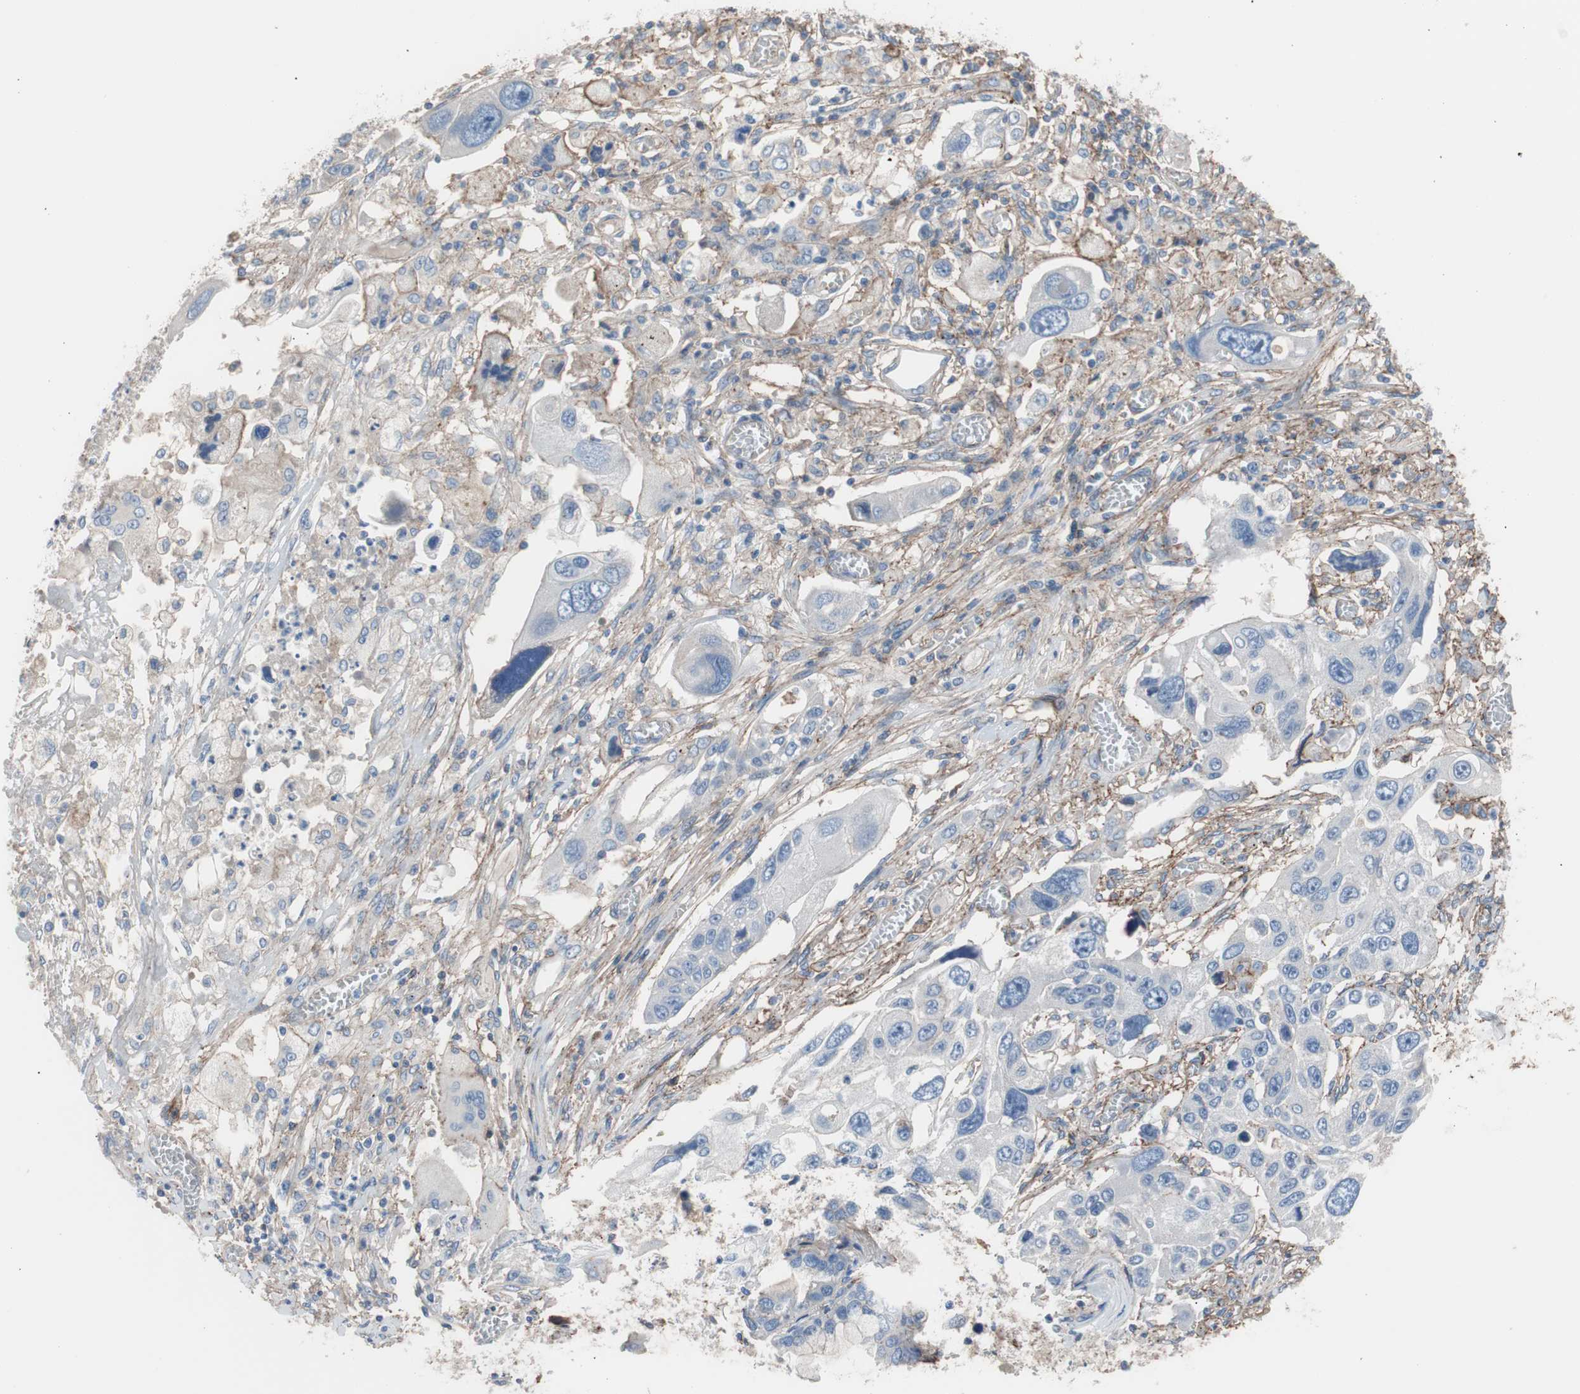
{"staining": {"intensity": "negative", "quantity": "none", "location": "none"}, "tissue": "lung cancer", "cell_type": "Tumor cells", "image_type": "cancer", "snomed": [{"axis": "morphology", "description": "Squamous cell carcinoma, NOS"}, {"axis": "topography", "description": "Lung"}], "caption": "A high-resolution image shows IHC staining of squamous cell carcinoma (lung), which shows no significant positivity in tumor cells.", "gene": "CD81", "patient": {"sex": "male", "age": 71}}